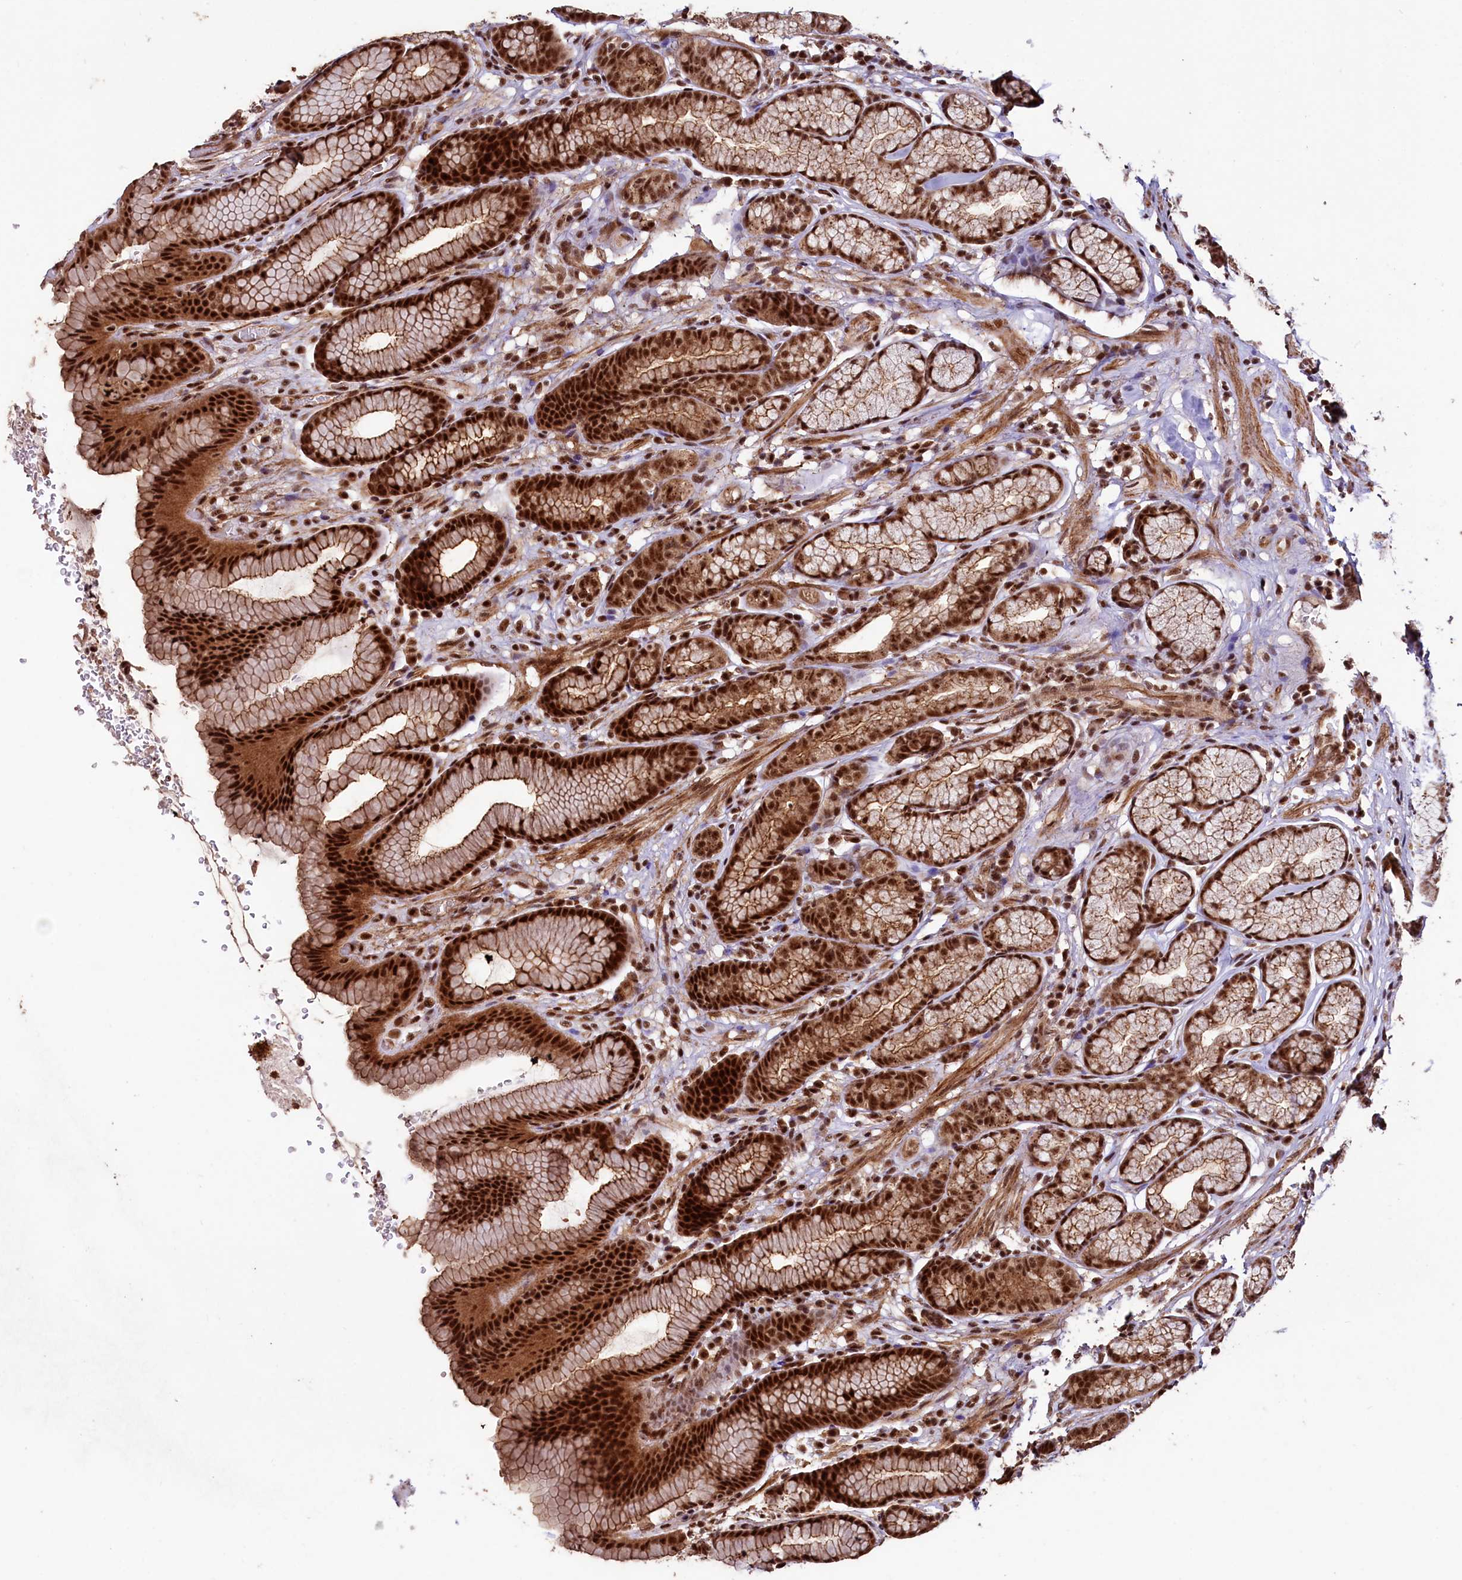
{"staining": {"intensity": "strong", "quantity": ">75%", "location": "cytoplasmic/membranous,nuclear"}, "tissue": "stomach", "cell_type": "Glandular cells", "image_type": "normal", "snomed": [{"axis": "morphology", "description": "Normal tissue, NOS"}, {"axis": "topography", "description": "Stomach"}], "caption": "Benign stomach exhibits strong cytoplasmic/membranous,nuclear positivity in about >75% of glandular cells.", "gene": "SFSWAP", "patient": {"sex": "male", "age": 42}}